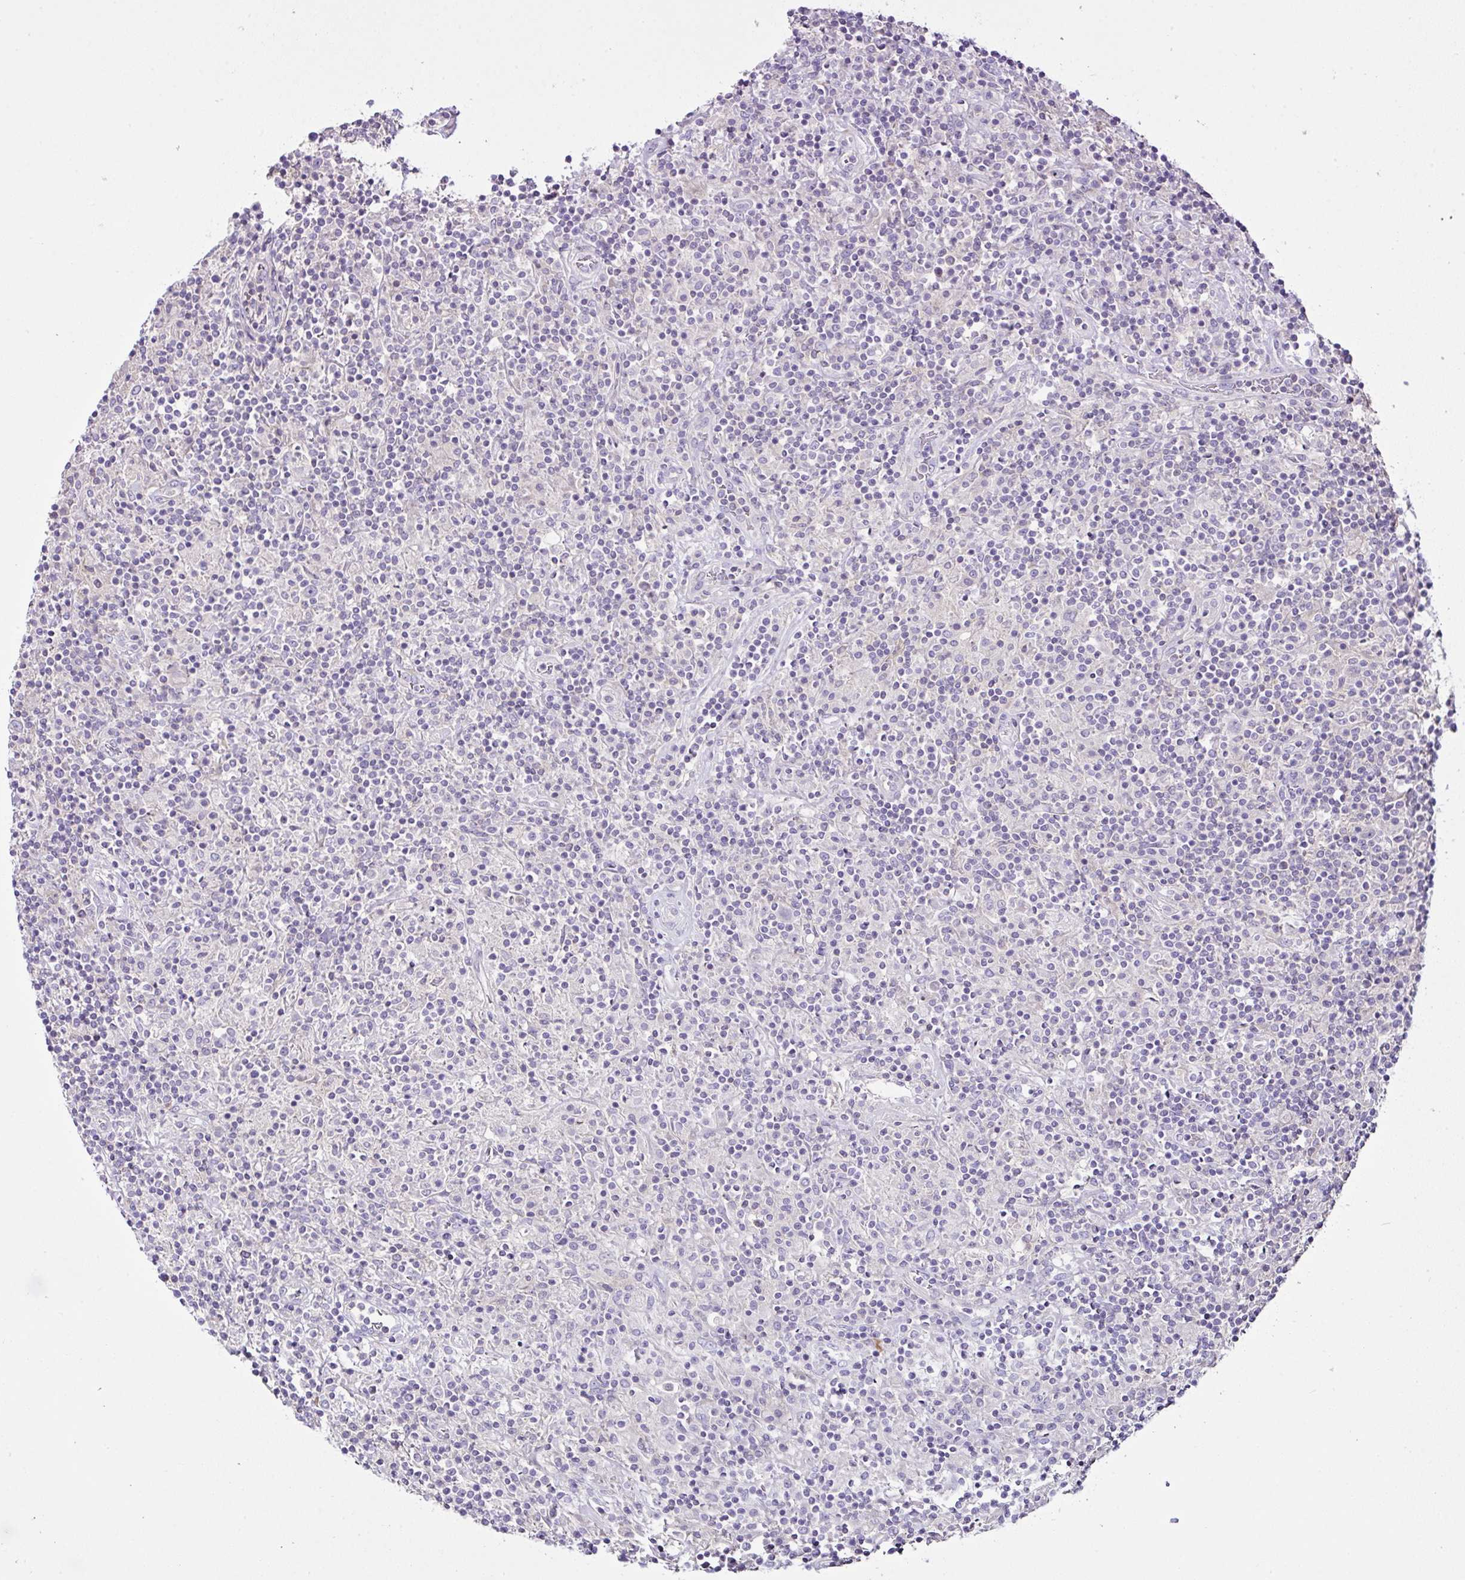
{"staining": {"intensity": "negative", "quantity": "none", "location": "none"}, "tissue": "lymphoma", "cell_type": "Tumor cells", "image_type": "cancer", "snomed": [{"axis": "morphology", "description": "Hodgkin's disease, NOS"}, {"axis": "topography", "description": "Lymph node"}], "caption": "Immunohistochemical staining of Hodgkin's disease demonstrates no significant positivity in tumor cells.", "gene": "D2HGDH", "patient": {"sex": "male", "age": 70}}